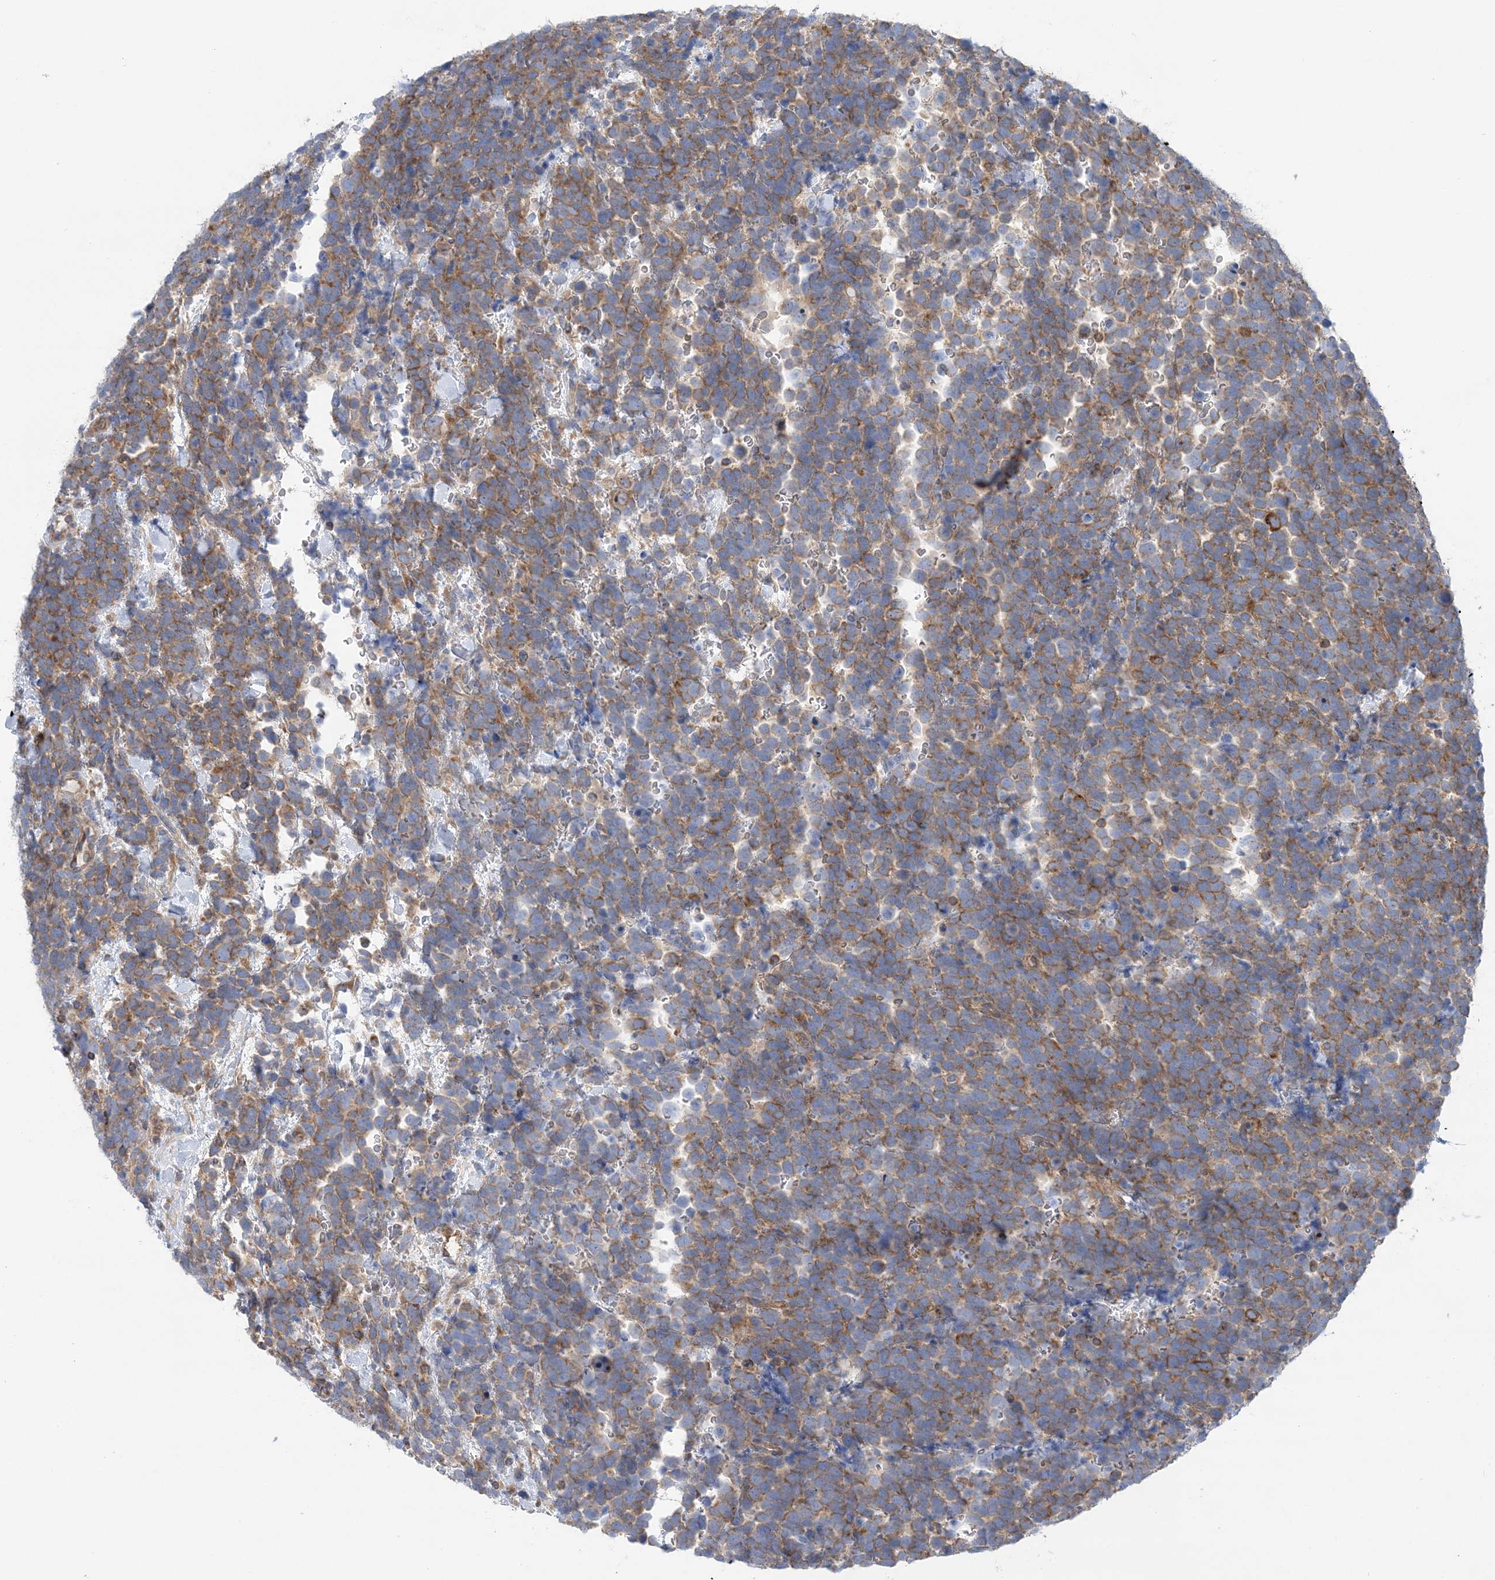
{"staining": {"intensity": "moderate", "quantity": ">75%", "location": "cytoplasmic/membranous"}, "tissue": "urothelial cancer", "cell_type": "Tumor cells", "image_type": "cancer", "snomed": [{"axis": "morphology", "description": "Urothelial carcinoma, High grade"}, {"axis": "topography", "description": "Urinary bladder"}], "caption": "Protein staining exhibits moderate cytoplasmic/membranous expression in about >75% of tumor cells in urothelial cancer.", "gene": "FAM114A2", "patient": {"sex": "female", "age": 82}}